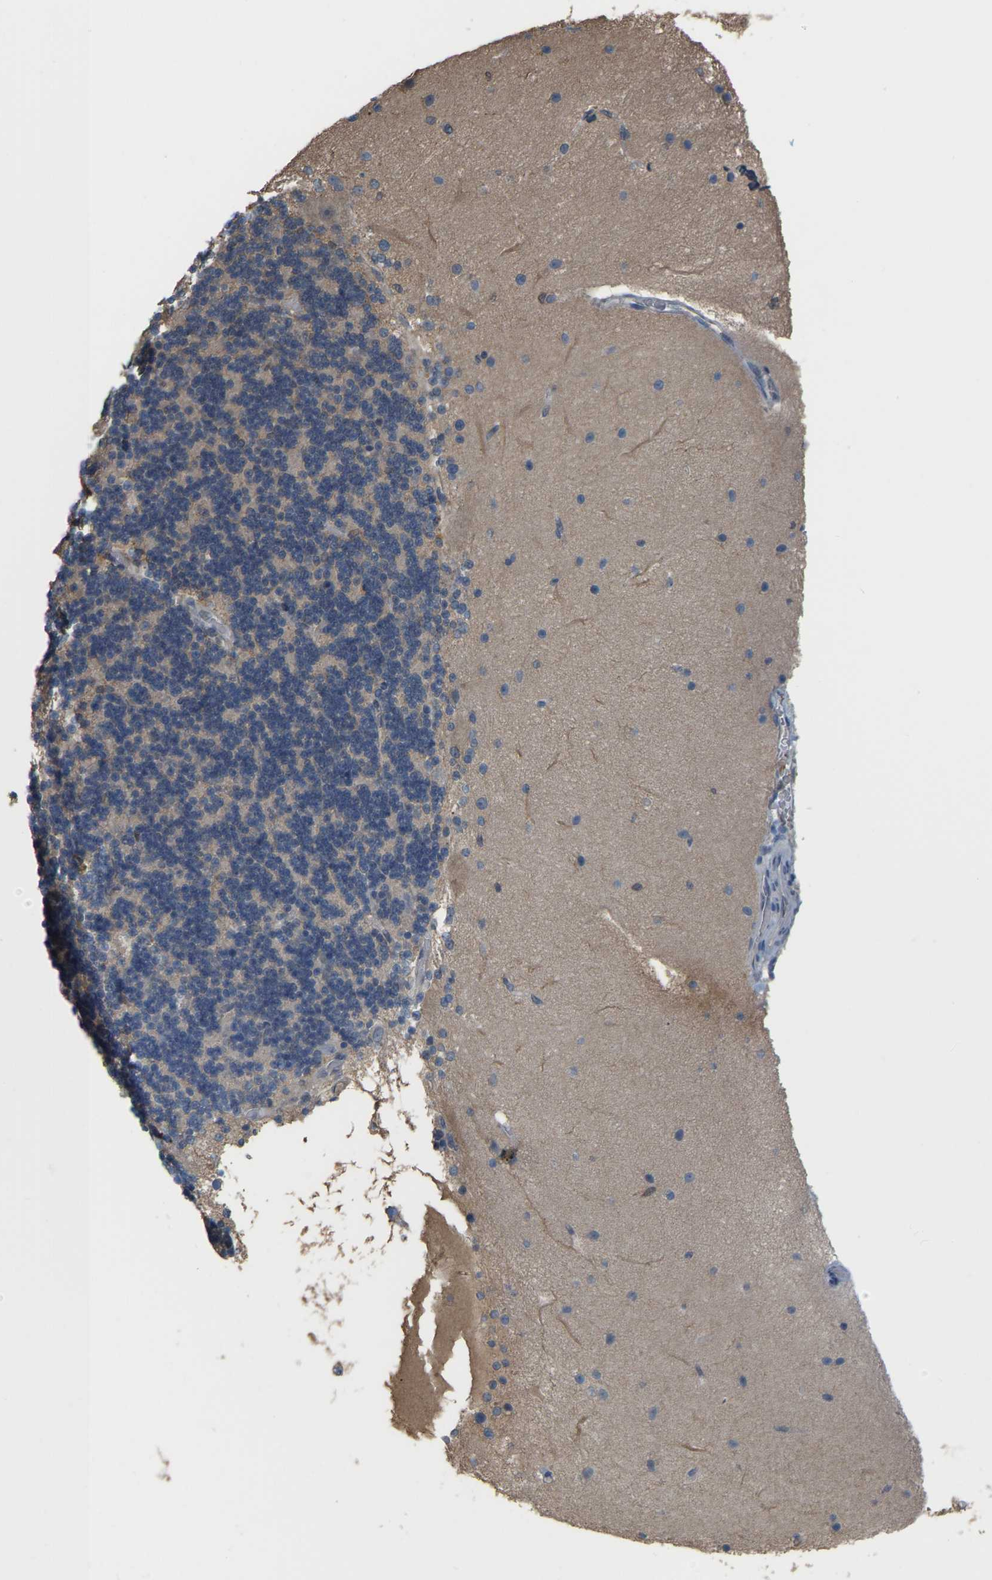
{"staining": {"intensity": "negative", "quantity": "none", "location": "none"}, "tissue": "cerebellum", "cell_type": "Cells in granular layer", "image_type": "normal", "snomed": [{"axis": "morphology", "description": "Normal tissue, NOS"}, {"axis": "topography", "description": "Cerebellum"}], "caption": "An IHC image of normal cerebellum is shown. There is no staining in cells in granular layer of cerebellum. The staining is performed using DAB brown chromogen with nuclei counter-stained in using hematoxylin.", "gene": "MTPN", "patient": {"sex": "female", "age": 54}}